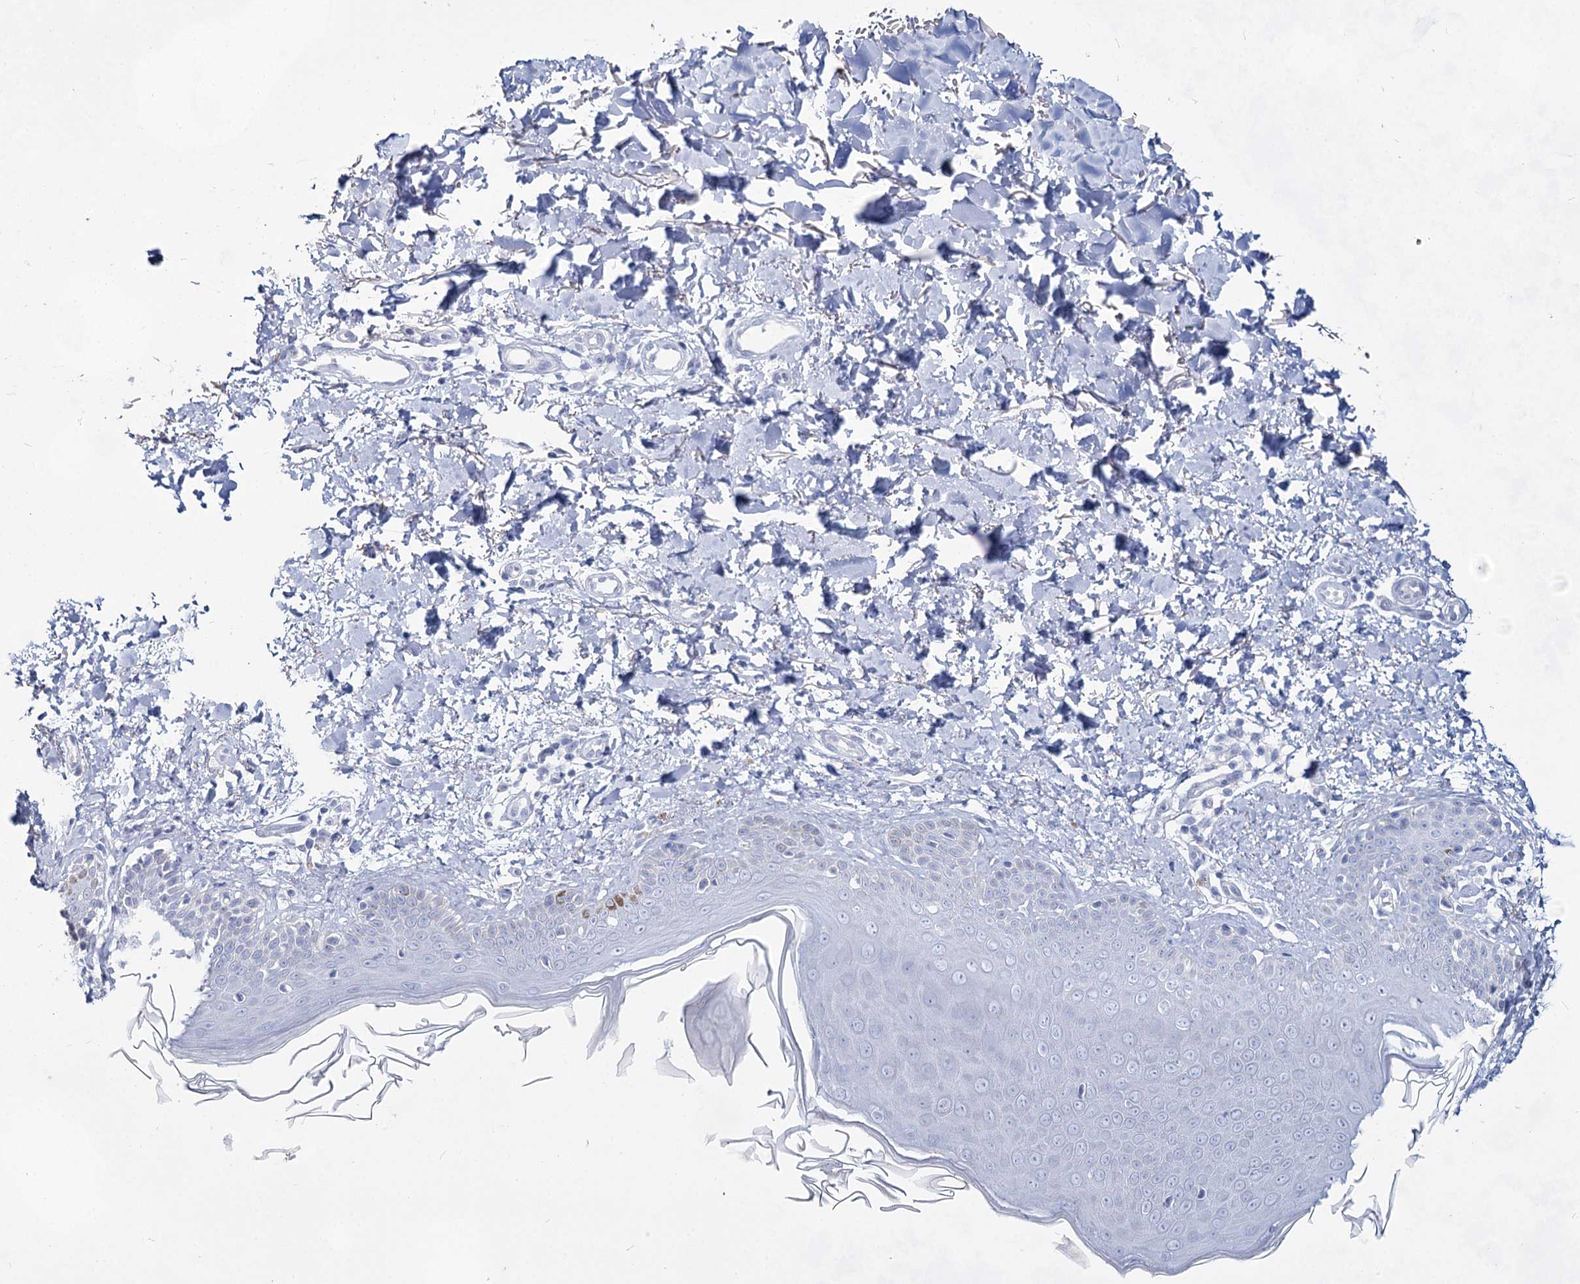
{"staining": {"intensity": "negative", "quantity": "none", "location": "none"}, "tissue": "skin", "cell_type": "Fibroblasts", "image_type": "normal", "snomed": [{"axis": "morphology", "description": "Normal tissue, NOS"}, {"axis": "topography", "description": "Skin"}], "caption": "Fibroblasts are negative for protein expression in benign human skin. (DAB (3,3'-diaminobenzidine) IHC visualized using brightfield microscopy, high magnification).", "gene": "SLC17A2", "patient": {"sex": "male", "age": 52}}